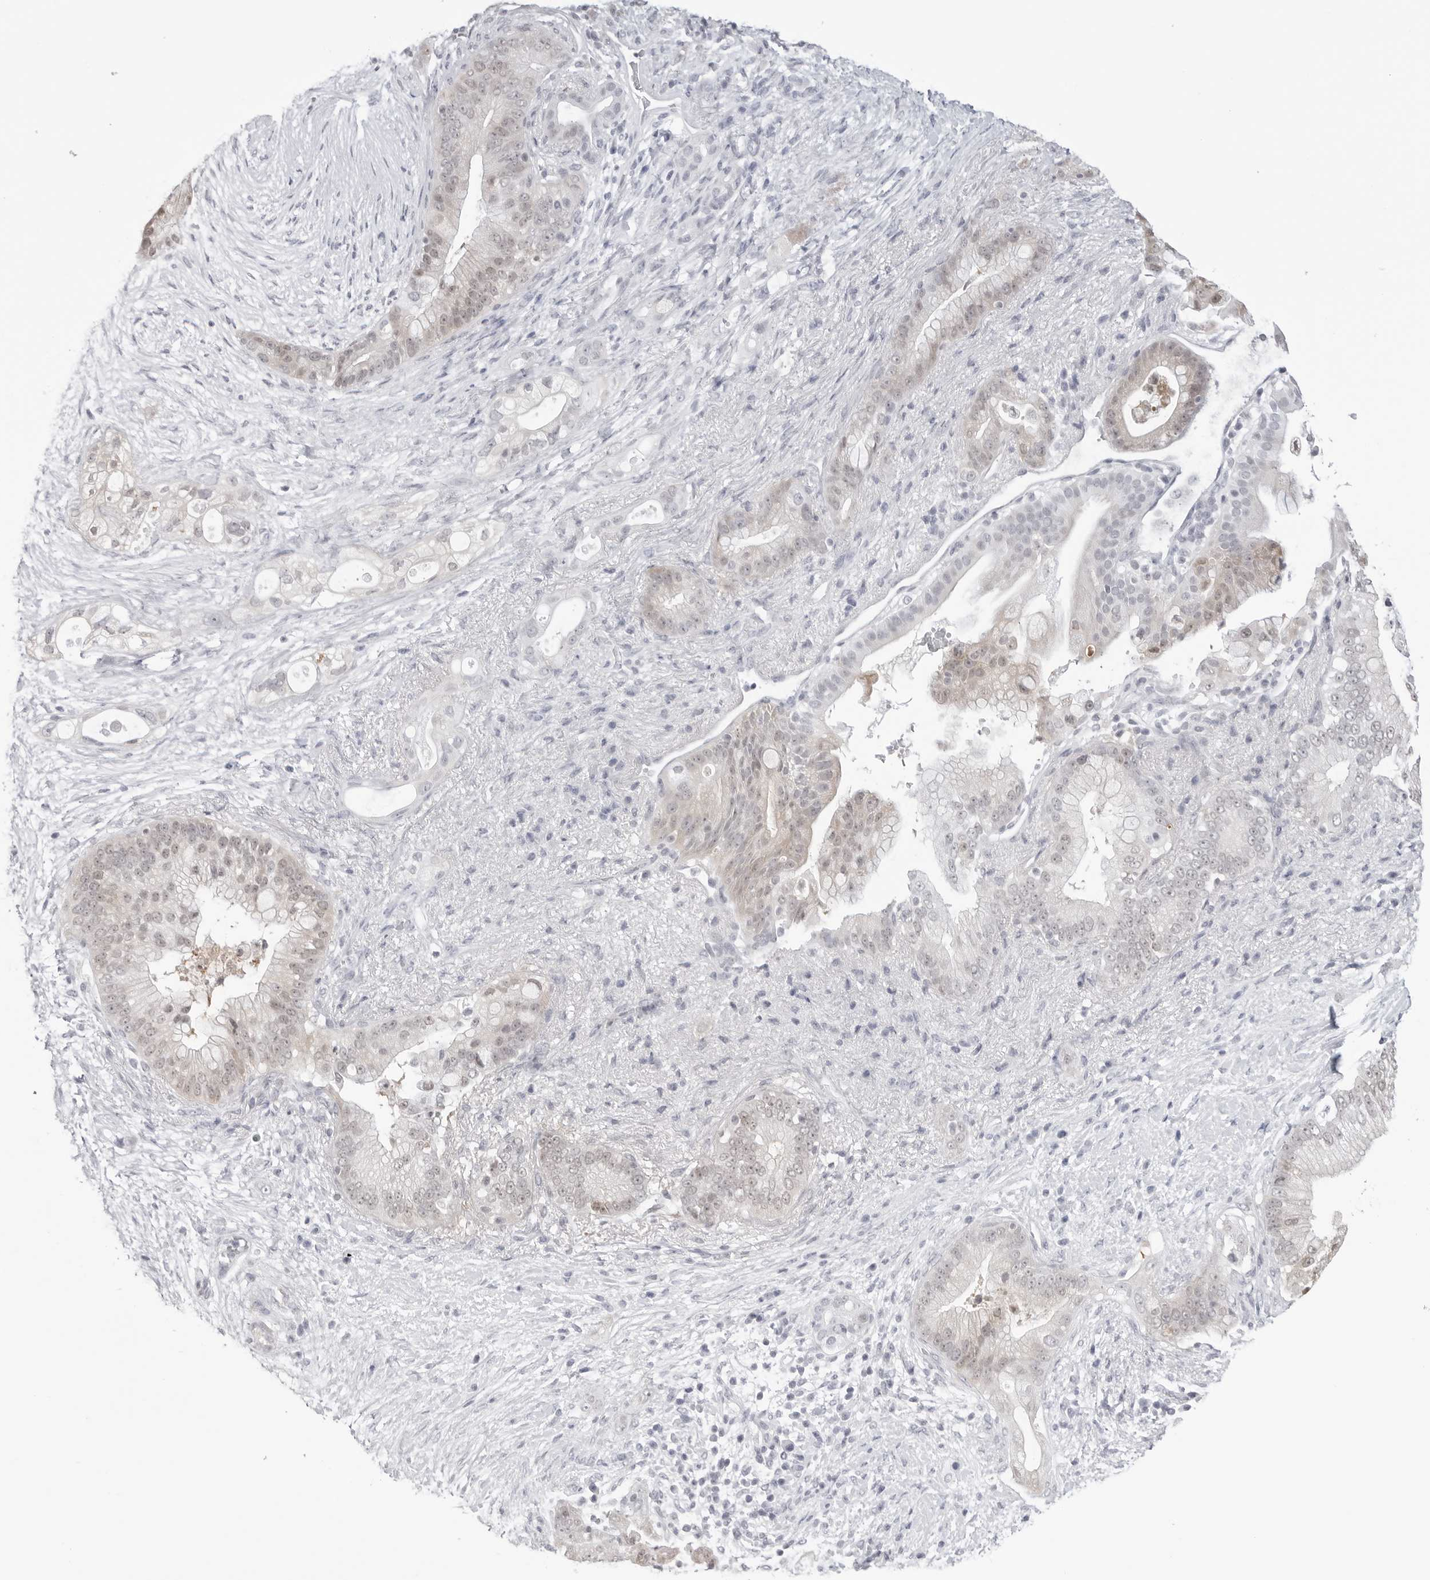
{"staining": {"intensity": "weak", "quantity": "<25%", "location": "nuclear"}, "tissue": "pancreatic cancer", "cell_type": "Tumor cells", "image_type": "cancer", "snomed": [{"axis": "morphology", "description": "Adenocarcinoma, NOS"}, {"axis": "topography", "description": "Pancreas"}], "caption": "This is a photomicrograph of immunohistochemistry (IHC) staining of pancreatic cancer, which shows no expression in tumor cells. The staining is performed using DAB (3,3'-diaminobenzidine) brown chromogen with nuclei counter-stained in using hematoxylin.", "gene": "YWHAG", "patient": {"sex": "male", "age": 53}}